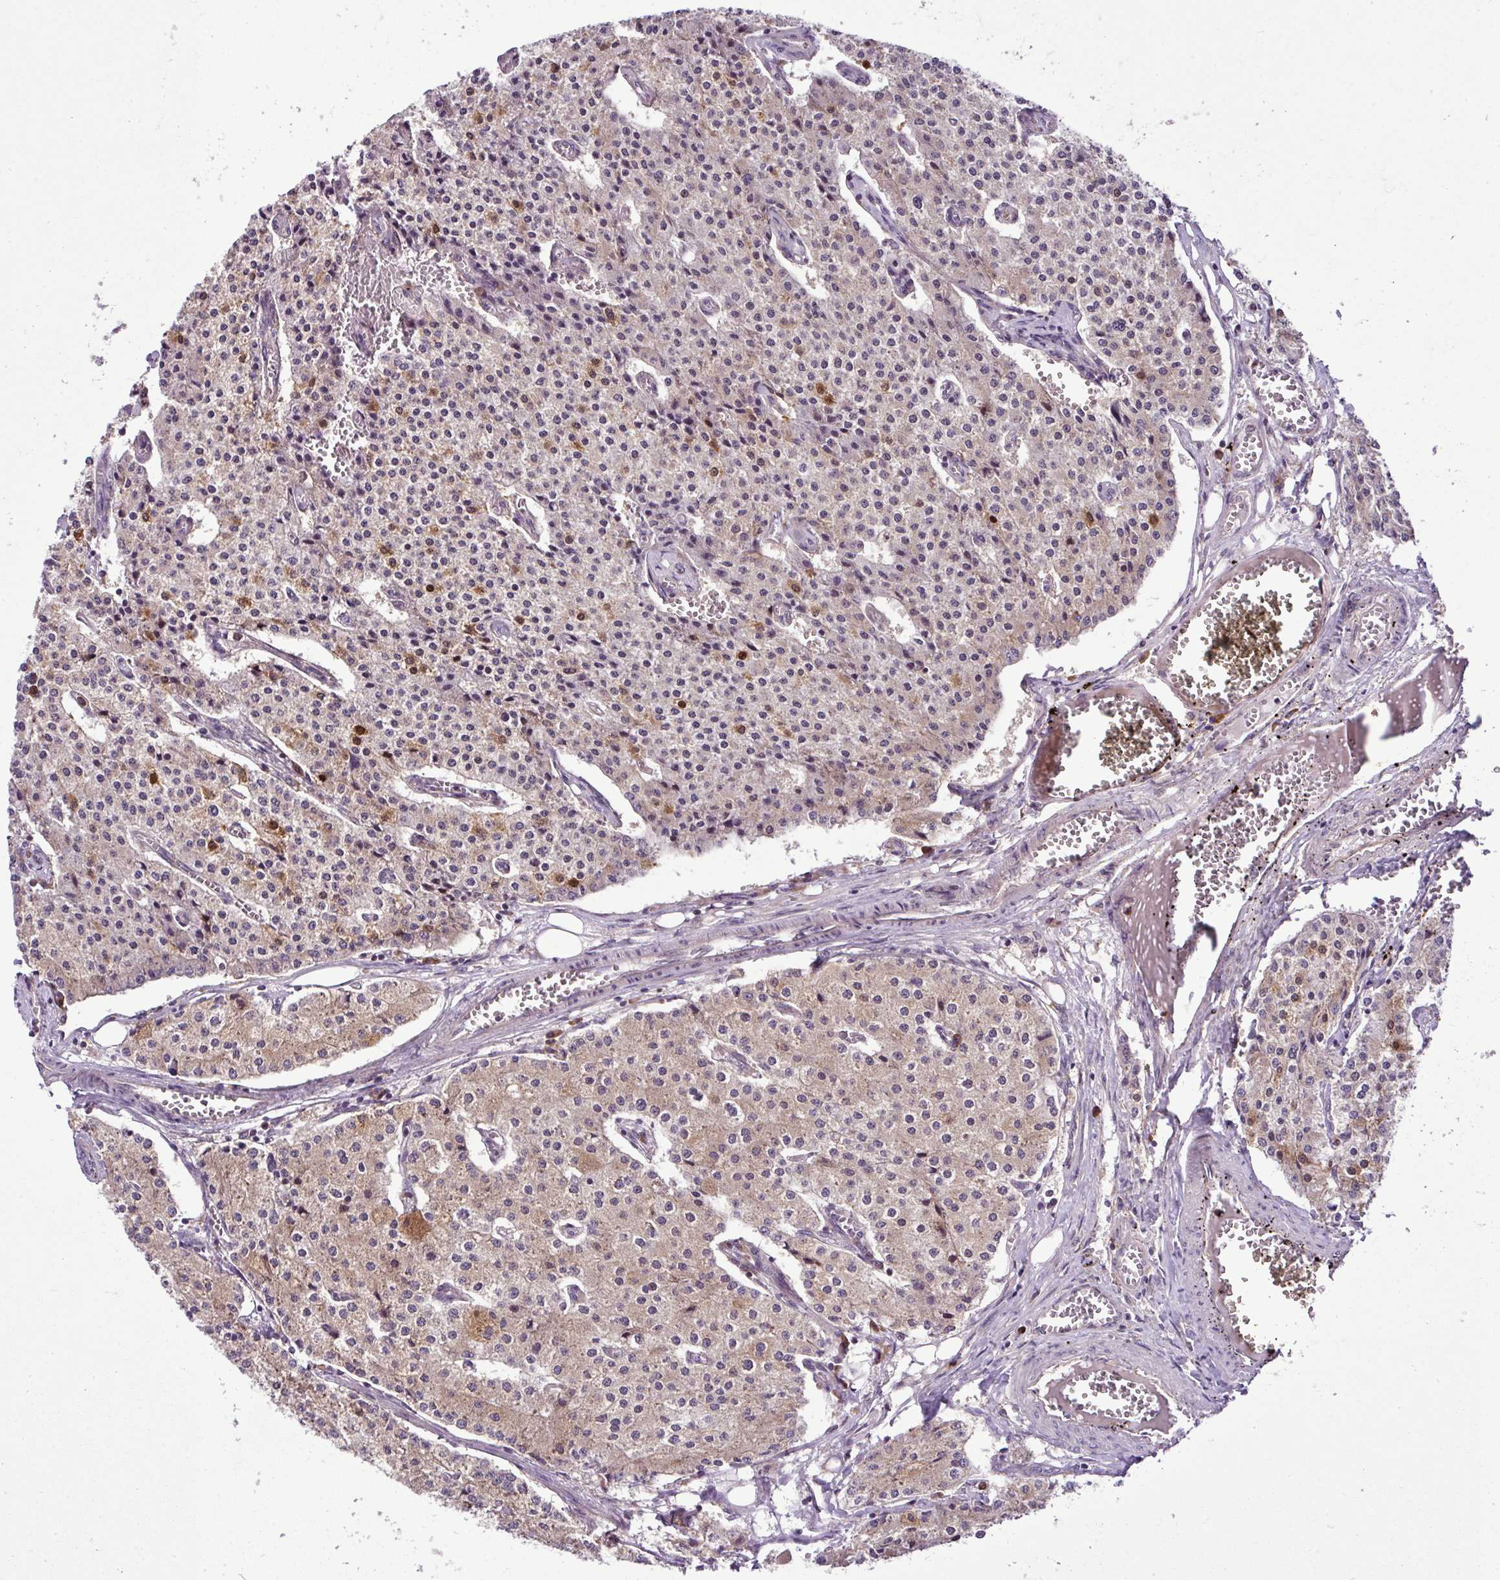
{"staining": {"intensity": "weak", "quantity": ">75%", "location": "cytoplasmic/membranous"}, "tissue": "carcinoid", "cell_type": "Tumor cells", "image_type": "cancer", "snomed": [{"axis": "morphology", "description": "Carcinoid, malignant, NOS"}, {"axis": "topography", "description": "Colon"}], "caption": "Immunohistochemistry (IHC) photomicrograph of neoplastic tissue: human carcinoid (malignant) stained using immunohistochemistry reveals low levels of weak protein expression localized specifically in the cytoplasmic/membranous of tumor cells, appearing as a cytoplasmic/membranous brown color.", "gene": "DLGAP4", "patient": {"sex": "female", "age": 52}}